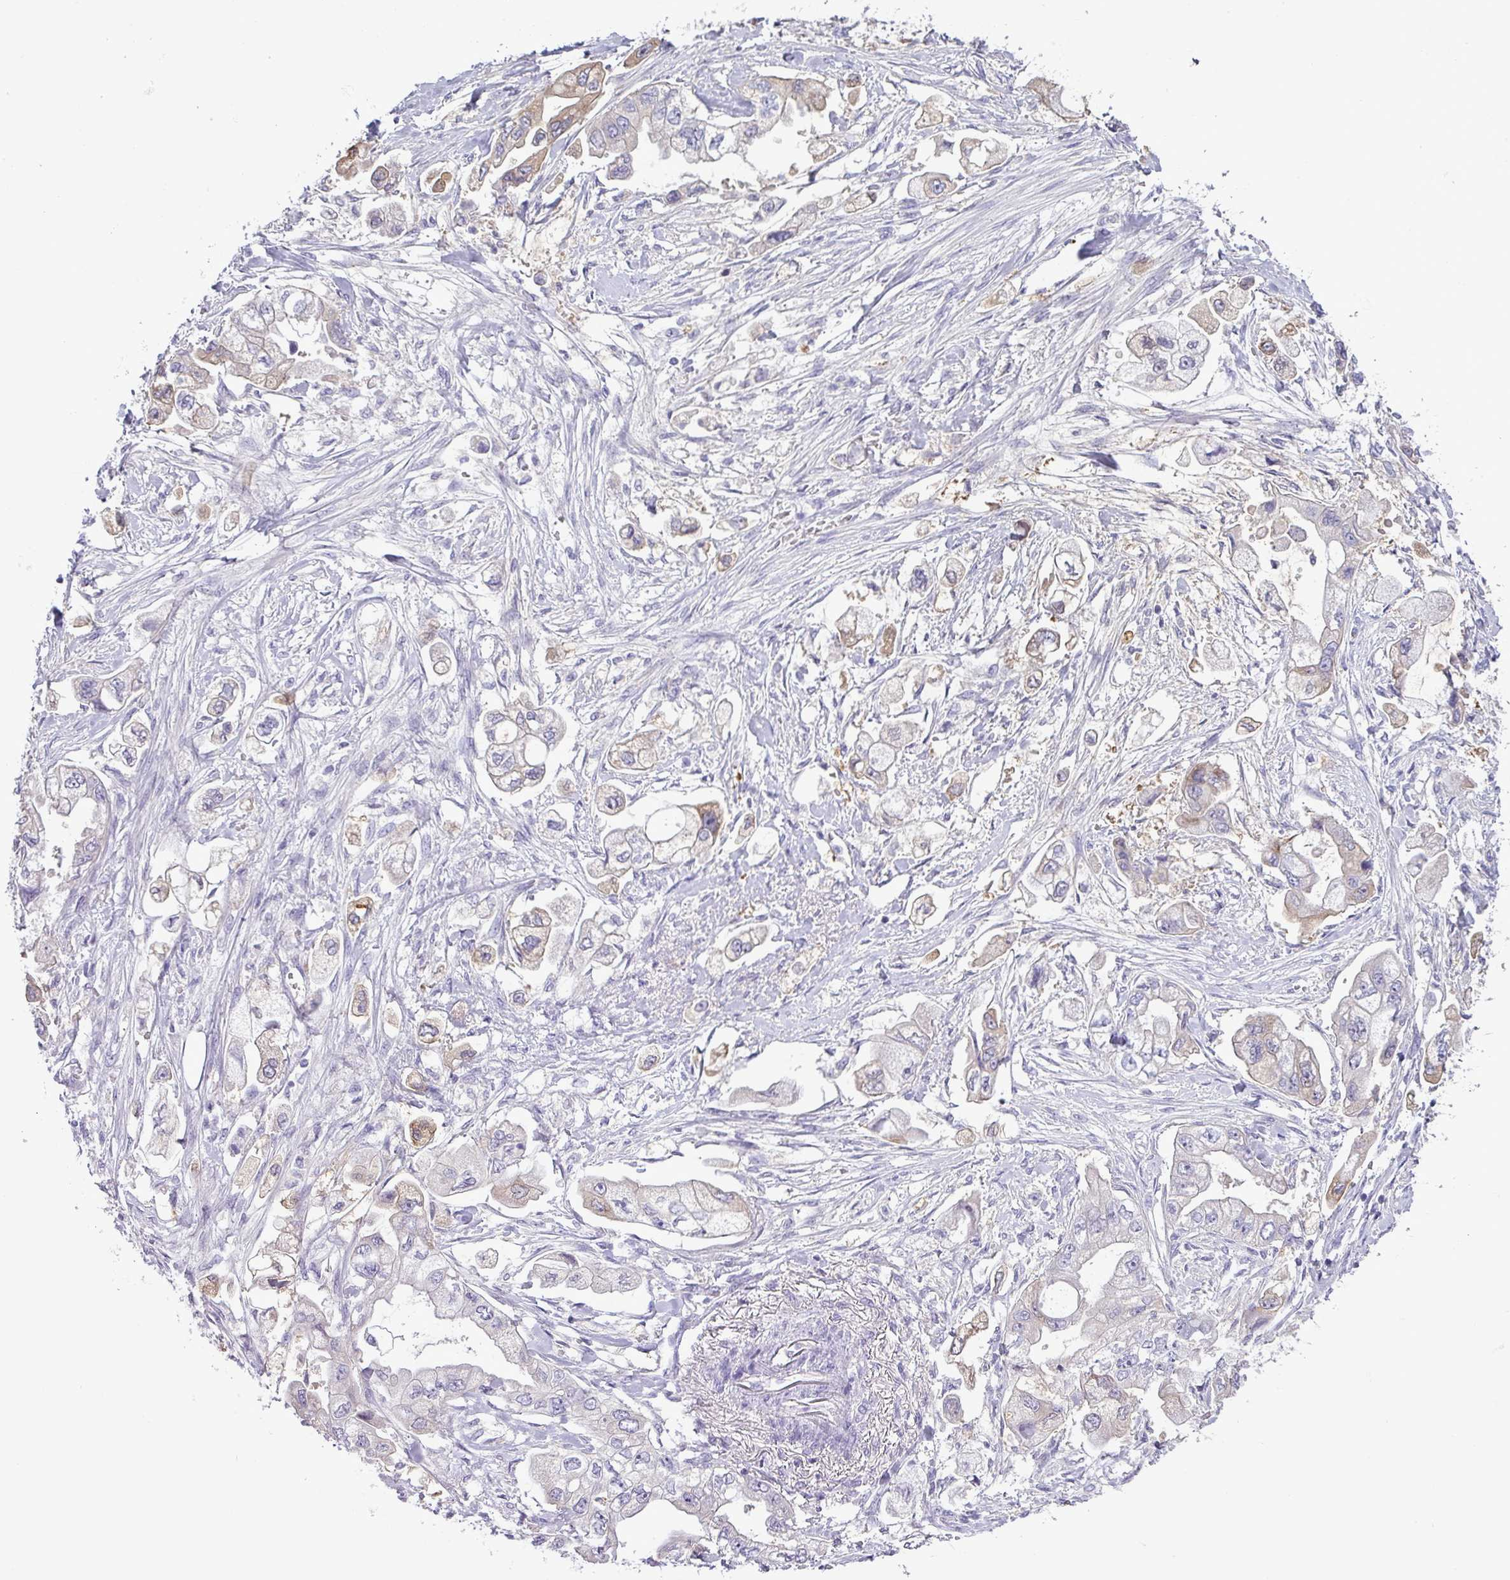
{"staining": {"intensity": "weak", "quantity": "<25%", "location": "cytoplasmic/membranous"}, "tissue": "stomach cancer", "cell_type": "Tumor cells", "image_type": "cancer", "snomed": [{"axis": "morphology", "description": "Adenocarcinoma, NOS"}, {"axis": "topography", "description": "Stomach"}], "caption": "Human adenocarcinoma (stomach) stained for a protein using immunohistochemistry displays no expression in tumor cells.", "gene": "STAT5A", "patient": {"sex": "male", "age": 62}}